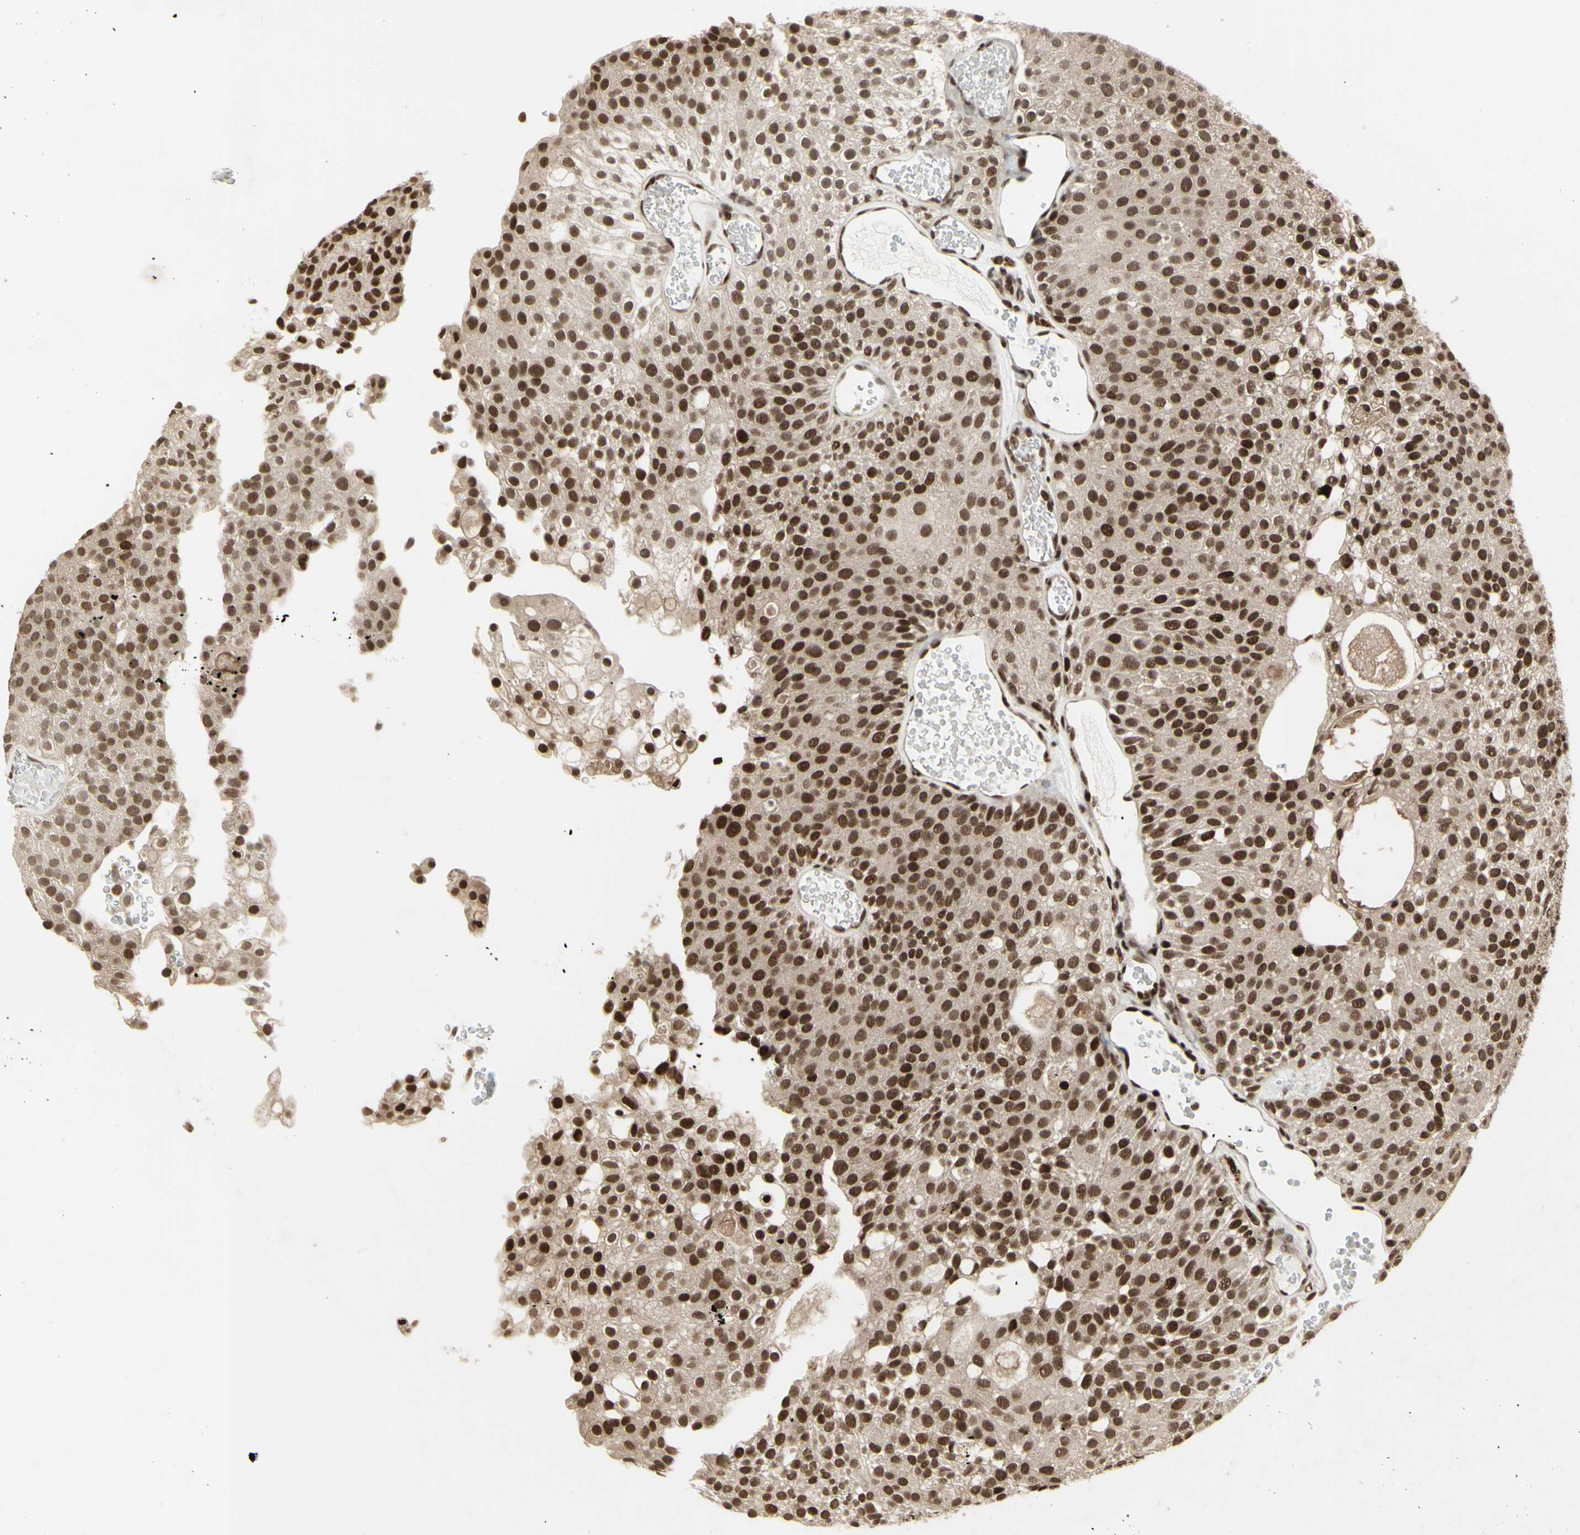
{"staining": {"intensity": "strong", "quantity": ">75%", "location": "cytoplasmic/membranous,nuclear"}, "tissue": "urothelial cancer", "cell_type": "Tumor cells", "image_type": "cancer", "snomed": [{"axis": "morphology", "description": "Urothelial carcinoma, Low grade"}, {"axis": "topography", "description": "Urinary bladder"}], "caption": "Low-grade urothelial carcinoma stained with DAB (3,3'-diaminobenzidine) immunohistochemistry (IHC) displays high levels of strong cytoplasmic/membranous and nuclear expression in approximately >75% of tumor cells. (brown staining indicates protein expression, while blue staining denotes nuclei).", "gene": "CBX1", "patient": {"sex": "male", "age": 78}}